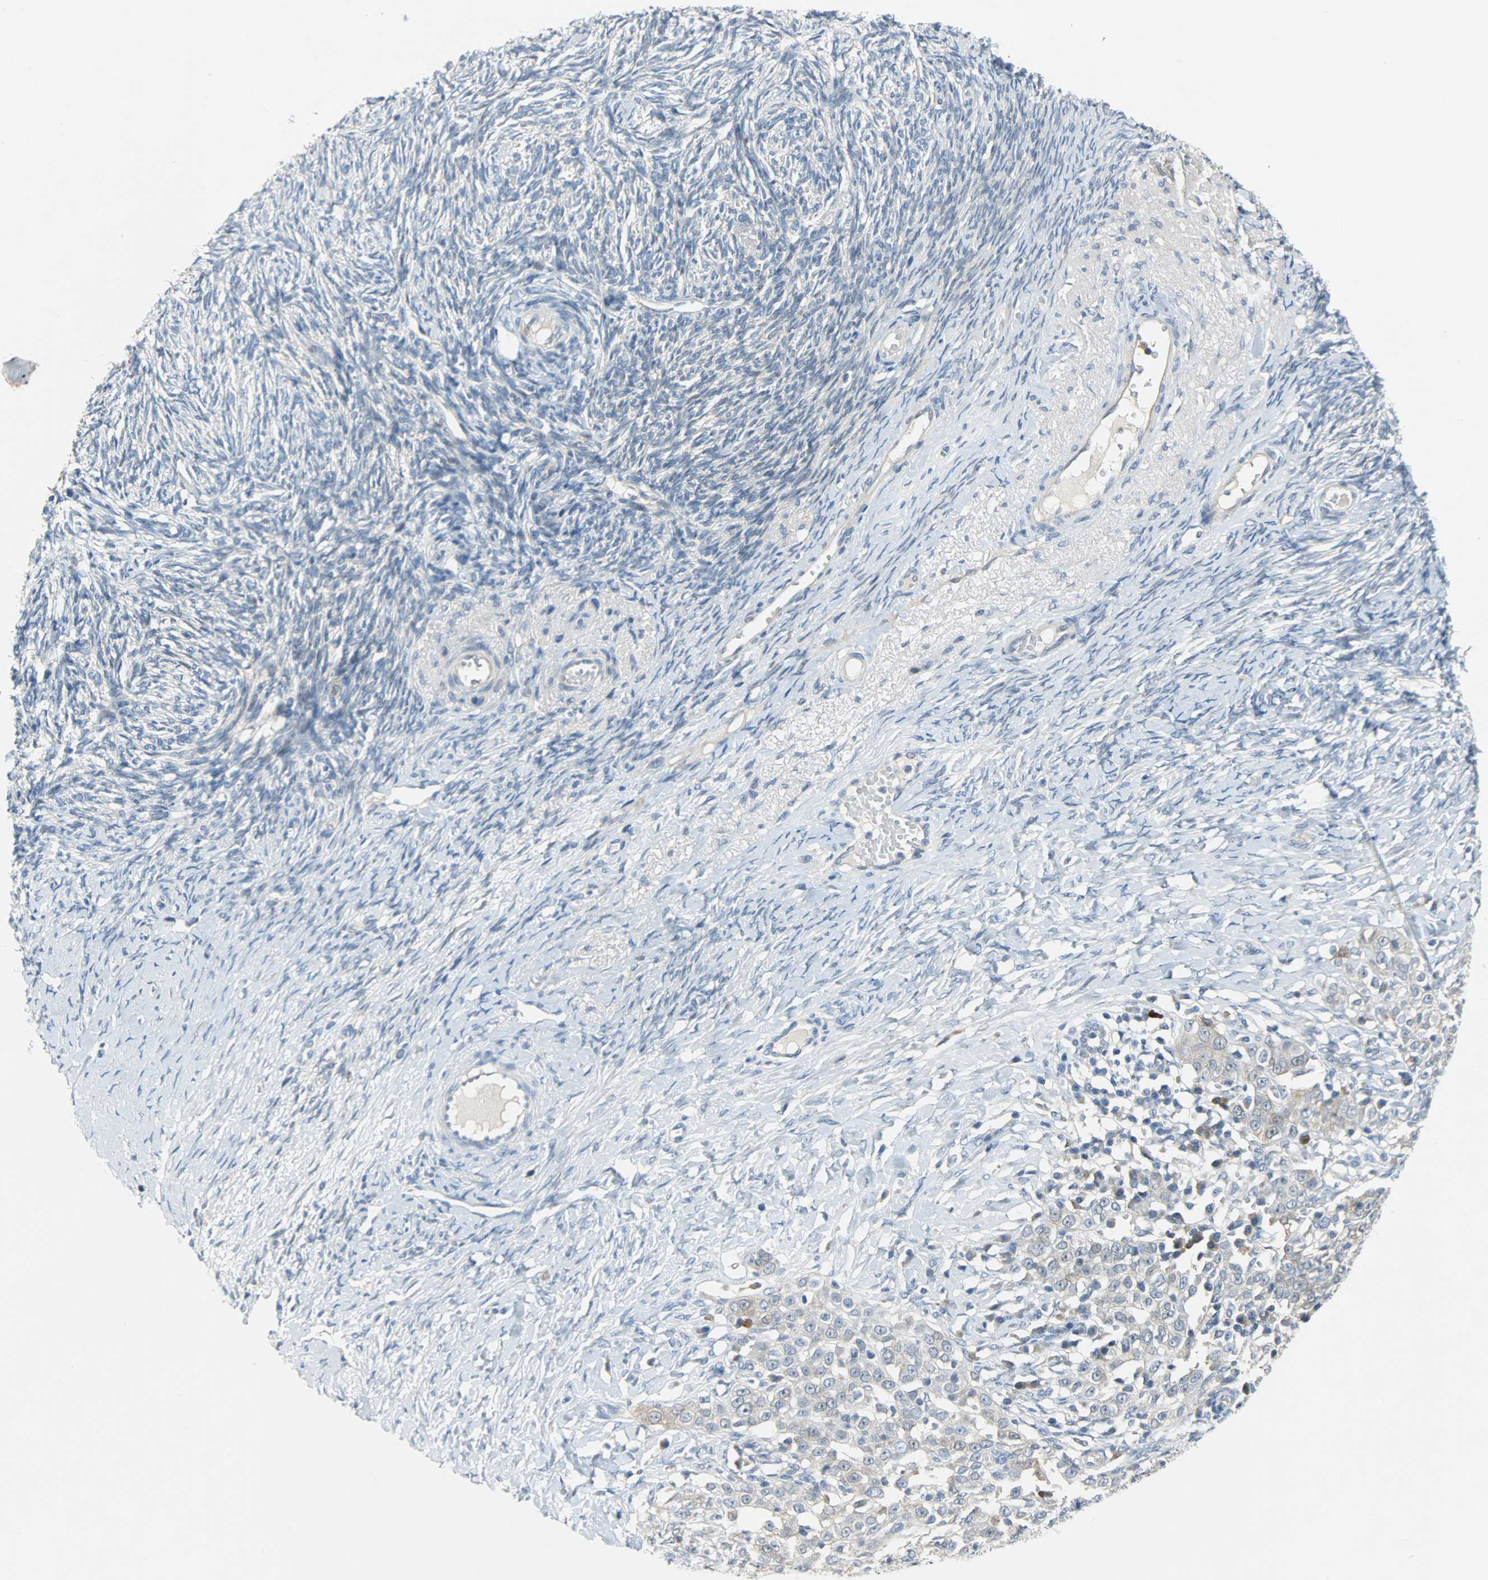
{"staining": {"intensity": "negative", "quantity": "none", "location": "none"}, "tissue": "ovarian cancer", "cell_type": "Tumor cells", "image_type": "cancer", "snomed": [{"axis": "morphology", "description": "Normal tissue, NOS"}, {"axis": "morphology", "description": "Cystadenocarcinoma, serous, NOS"}, {"axis": "topography", "description": "Ovary"}], "caption": "A histopathology image of human ovarian serous cystadenocarcinoma is negative for staining in tumor cells.", "gene": "EIF4EBP1", "patient": {"sex": "female", "age": 62}}